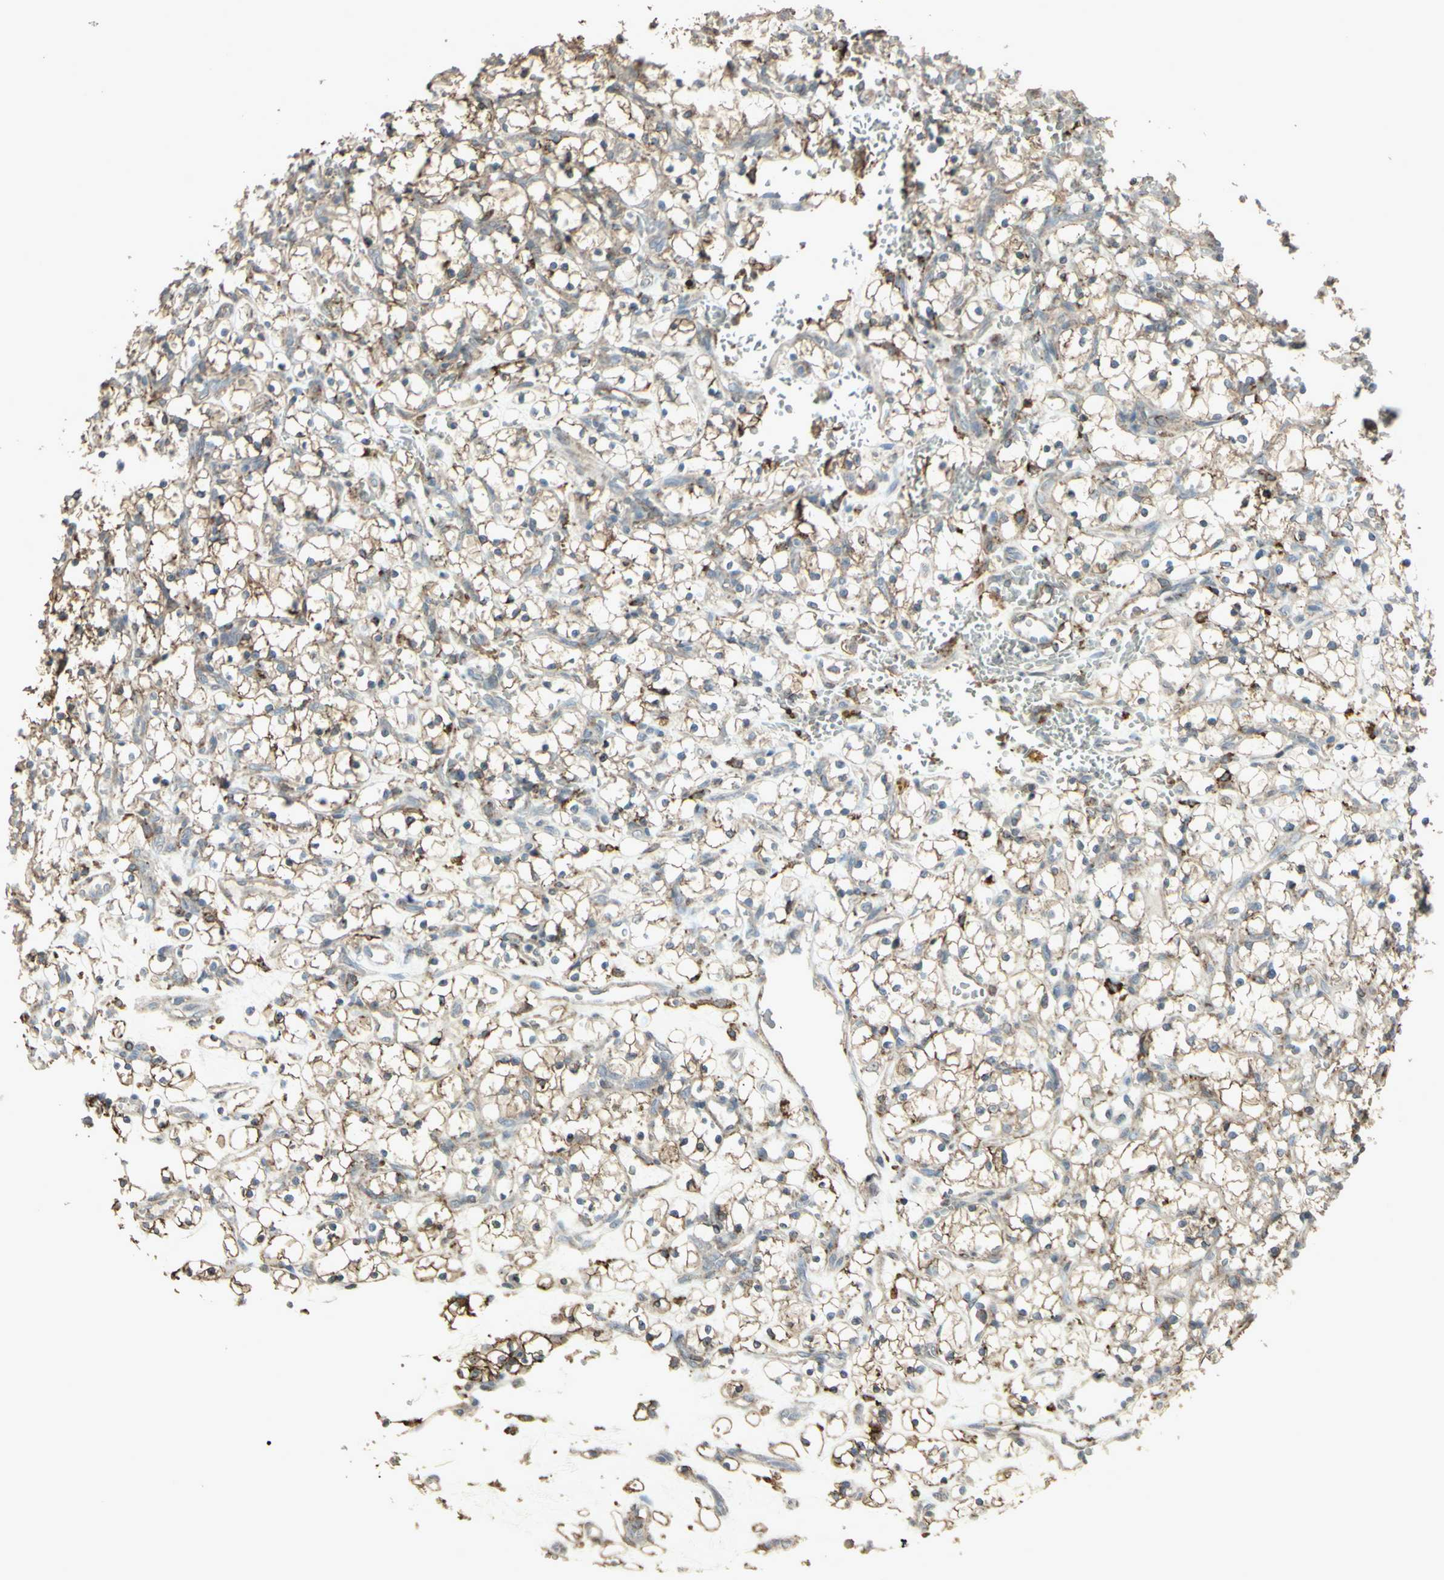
{"staining": {"intensity": "weak", "quantity": ">75%", "location": "cytoplasmic/membranous"}, "tissue": "renal cancer", "cell_type": "Tumor cells", "image_type": "cancer", "snomed": [{"axis": "morphology", "description": "Adenocarcinoma, NOS"}, {"axis": "topography", "description": "Kidney"}], "caption": "The image demonstrates immunohistochemical staining of renal adenocarcinoma. There is weak cytoplasmic/membranous positivity is identified in approximately >75% of tumor cells.", "gene": "SMO", "patient": {"sex": "female", "age": 69}}